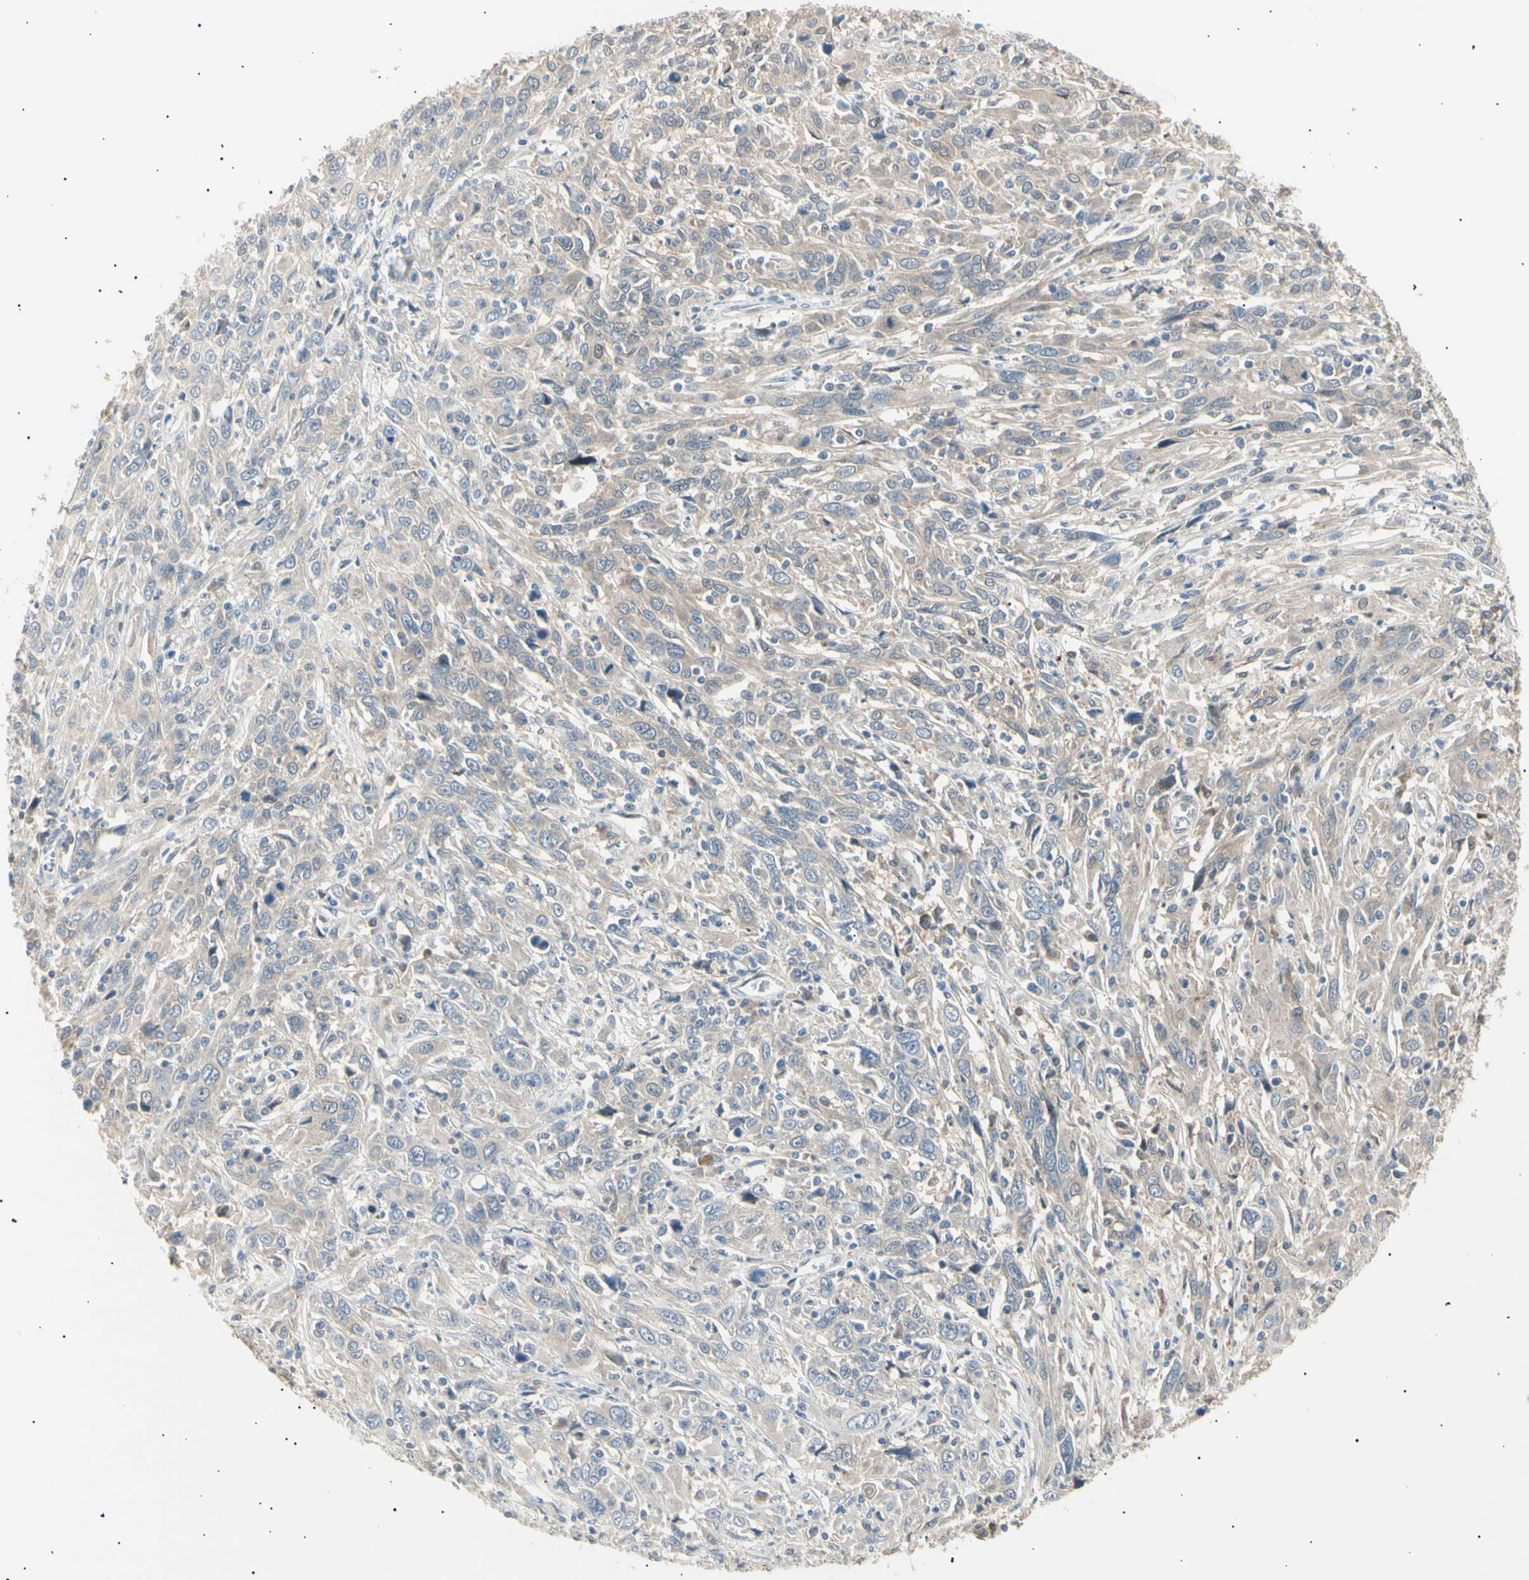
{"staining": {"intensity": "weak", "quantity": "25%-75%", "location": "cytoplasmic/membranous"}, "tissue": "cervical cancer", "cell_type": "Tumor cells", "image_type": "cancer", "snomed": [{"axis": "morphology", "description": "Squamous cell carcinoma, NOS"}, {"axis": "topography", "description": "Cervix"}], "caption": "Tumor cells show weak cytoplasmic/membranous positivity in approximately 25%-75% of cells in cervical cancer.", "gene": "LHPP", "patient": {"sex": "female", "age": 46}}